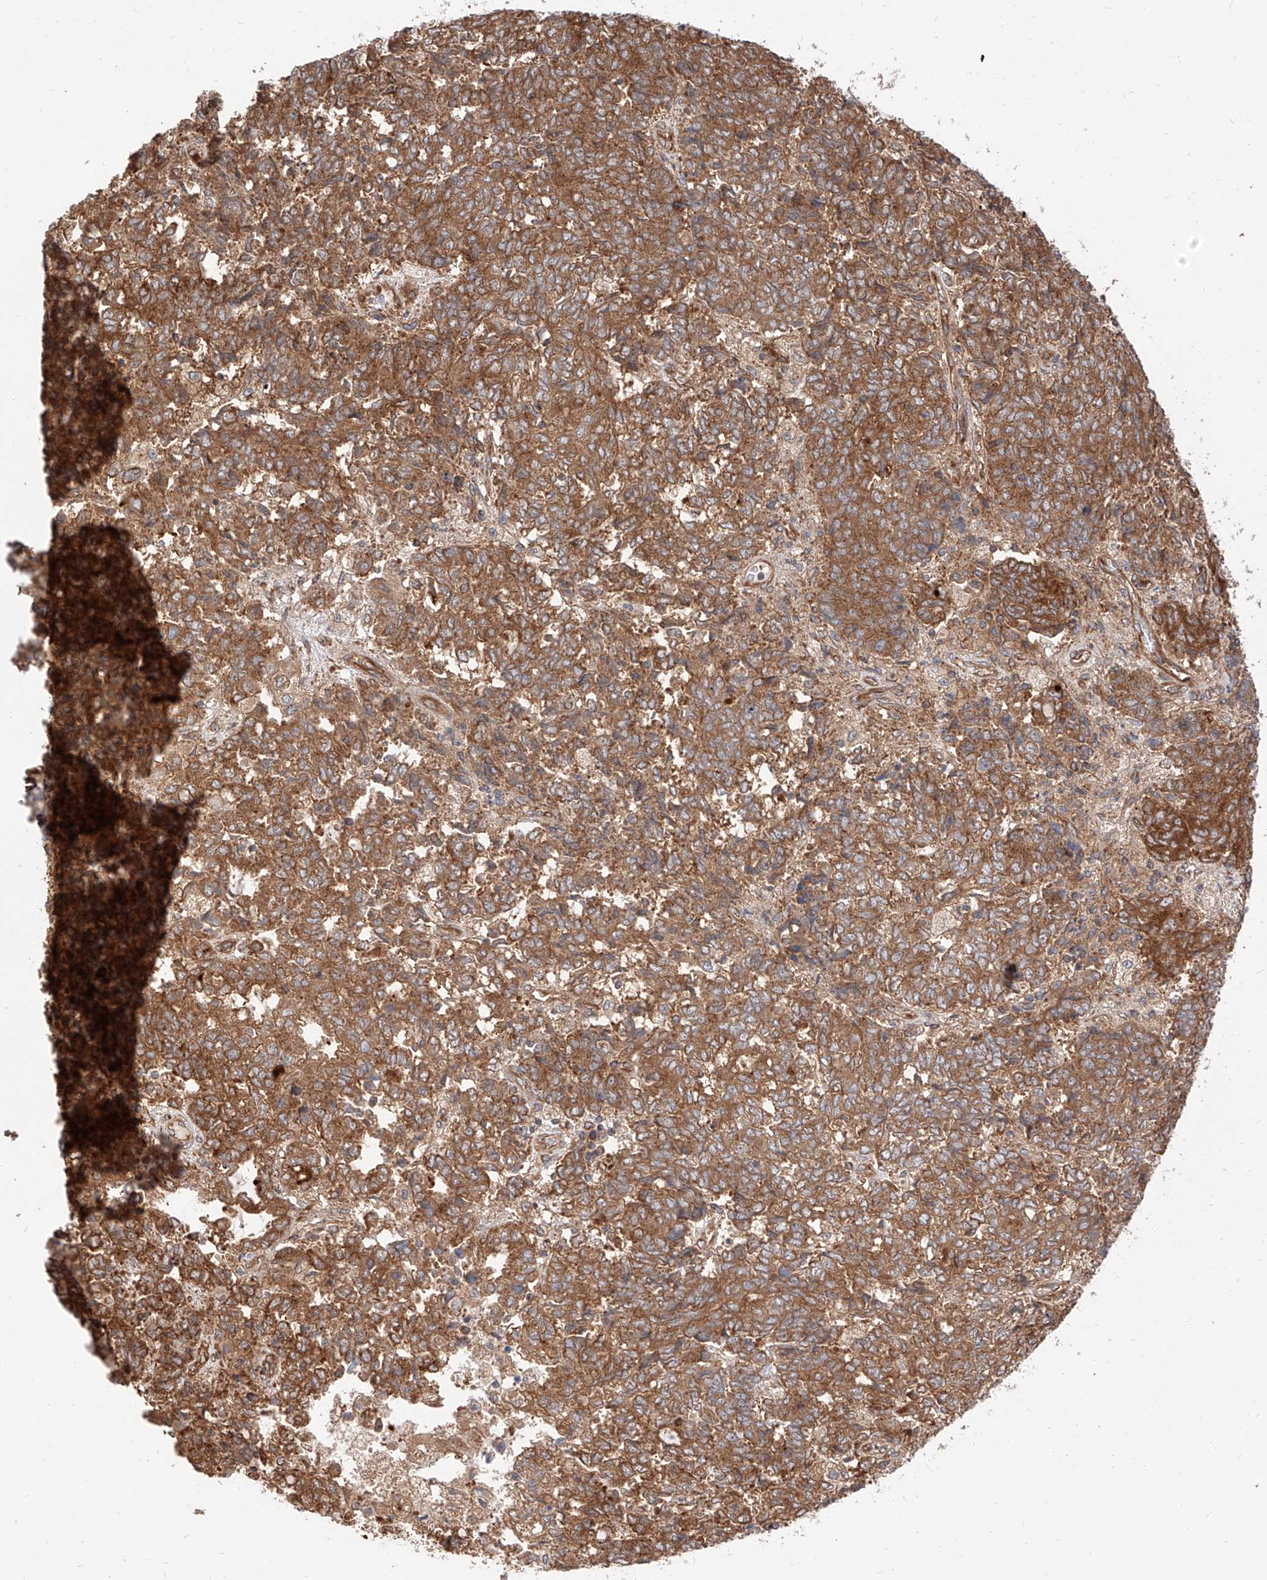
{"staining": {"intensity": "moderate", "quantity": ">75%", "location": "cytoplasmic/membranous"}, "tissue": "endometrial cancer", "cell_type": "Tumor cells", "image_type": "cancer", "snomed": [{"axis": "morphology", "description": "Adenocarcinoma, NOS"}, {"axis": "topography", "description": "Endometrium"}], "caption": "About >75% of tumor cells in human endometrial adenocarcinoma demonstrate moderate cytoplasmic/membranous protein positivity as visualized by brown immunohistochemical staining.", "gene": "ISCA2", "patient": {"sex": "female", "age": 80}}